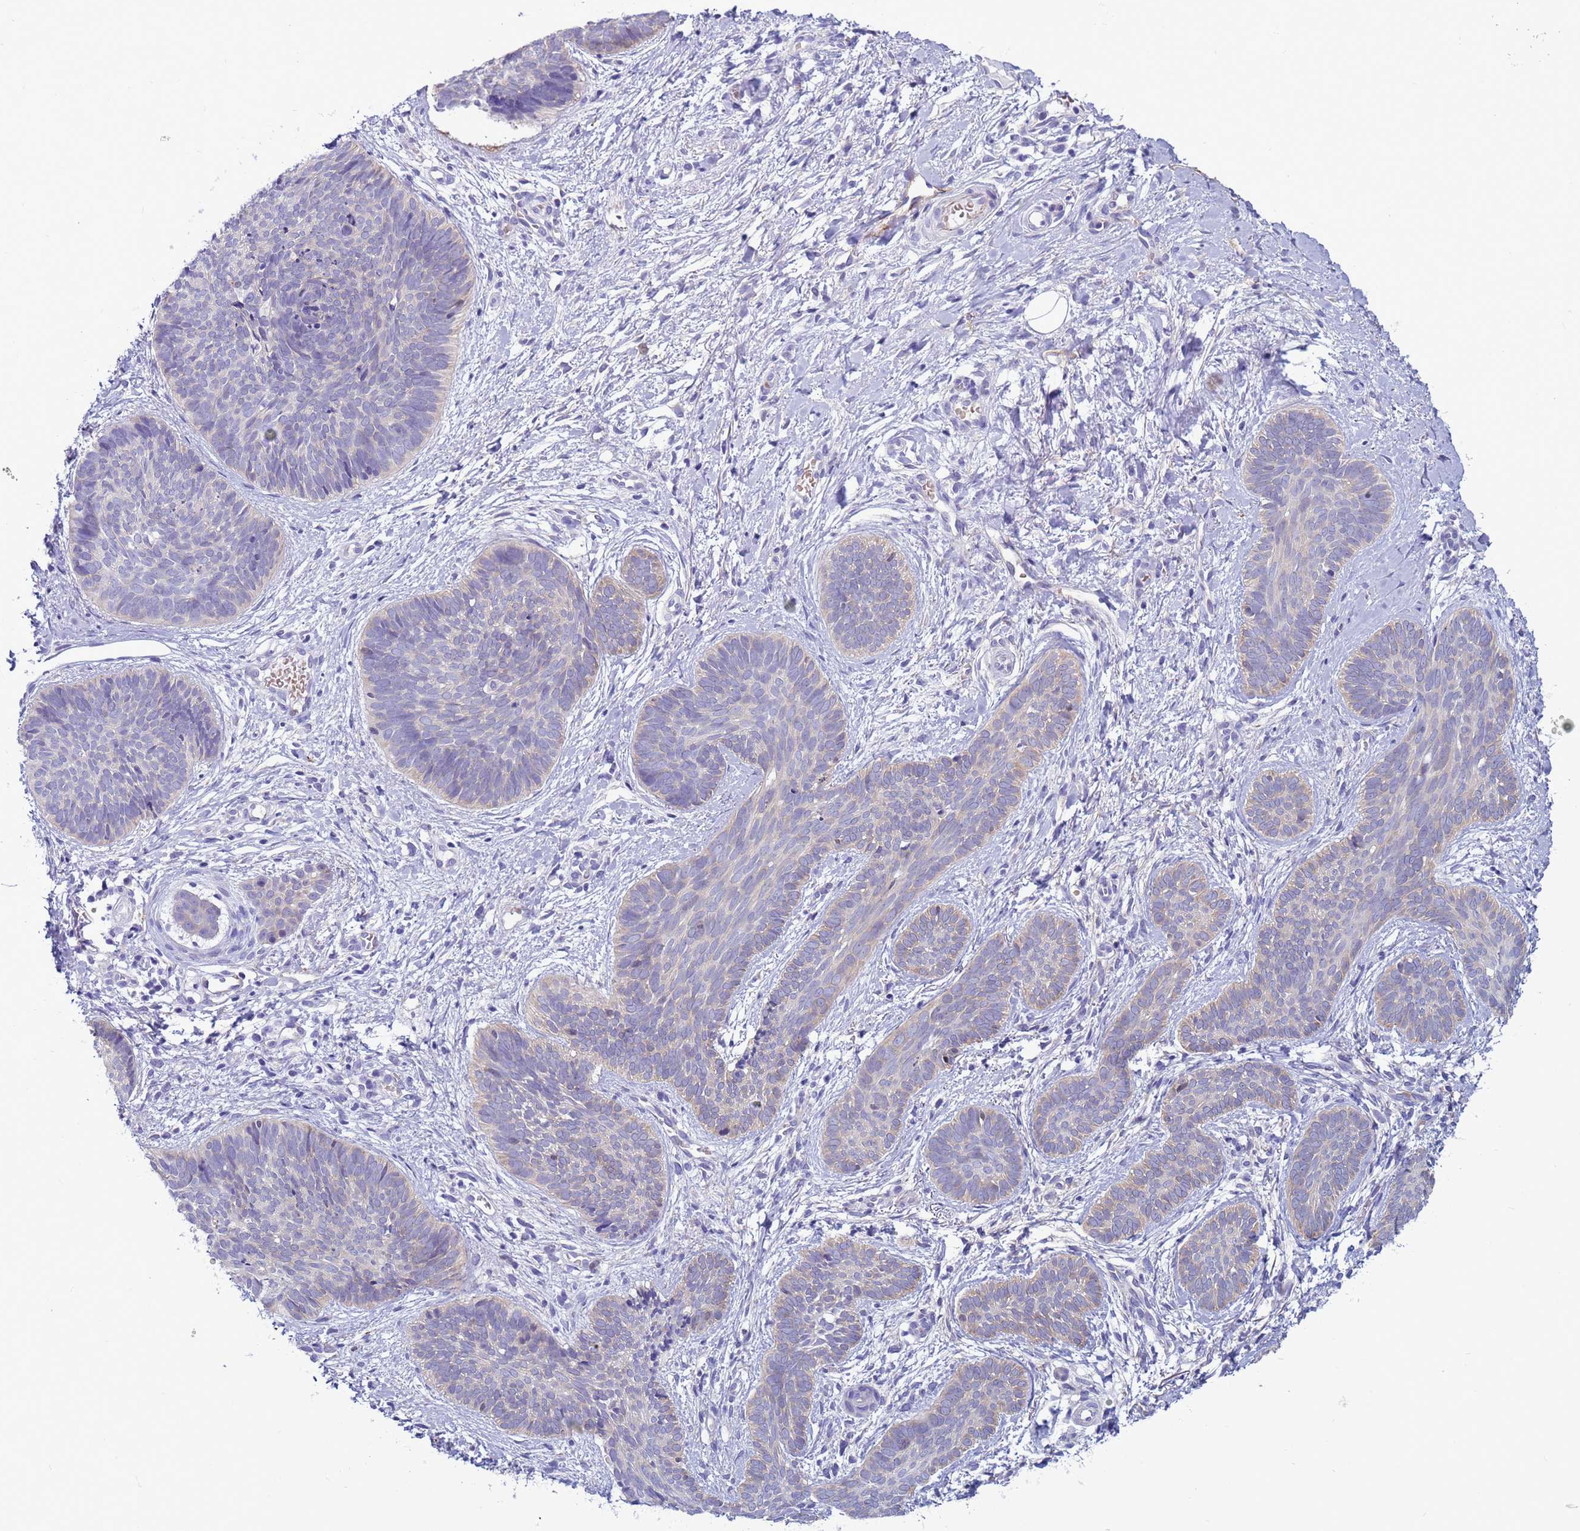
{"staining": {"intensity": "negative", "quantity": "none", "location": "none"}, "tissue": "skin cancer", "cell_type": "Tumor cells", "image_type": "cancer", "snomed": [{"axis": "morphology", "description": "Basal cell carcinoma"}, {"axis": "topography", "description": "Skin"}], "caption": "A high-resolution micrograph shows immunohistochemistry (IHC) staining of skin cancer (basal cell carcinoma), which reveals no significant staining in tumor cells.", "gene": "ABHD17B", "patient": {"sex": "female", "age": 81}}